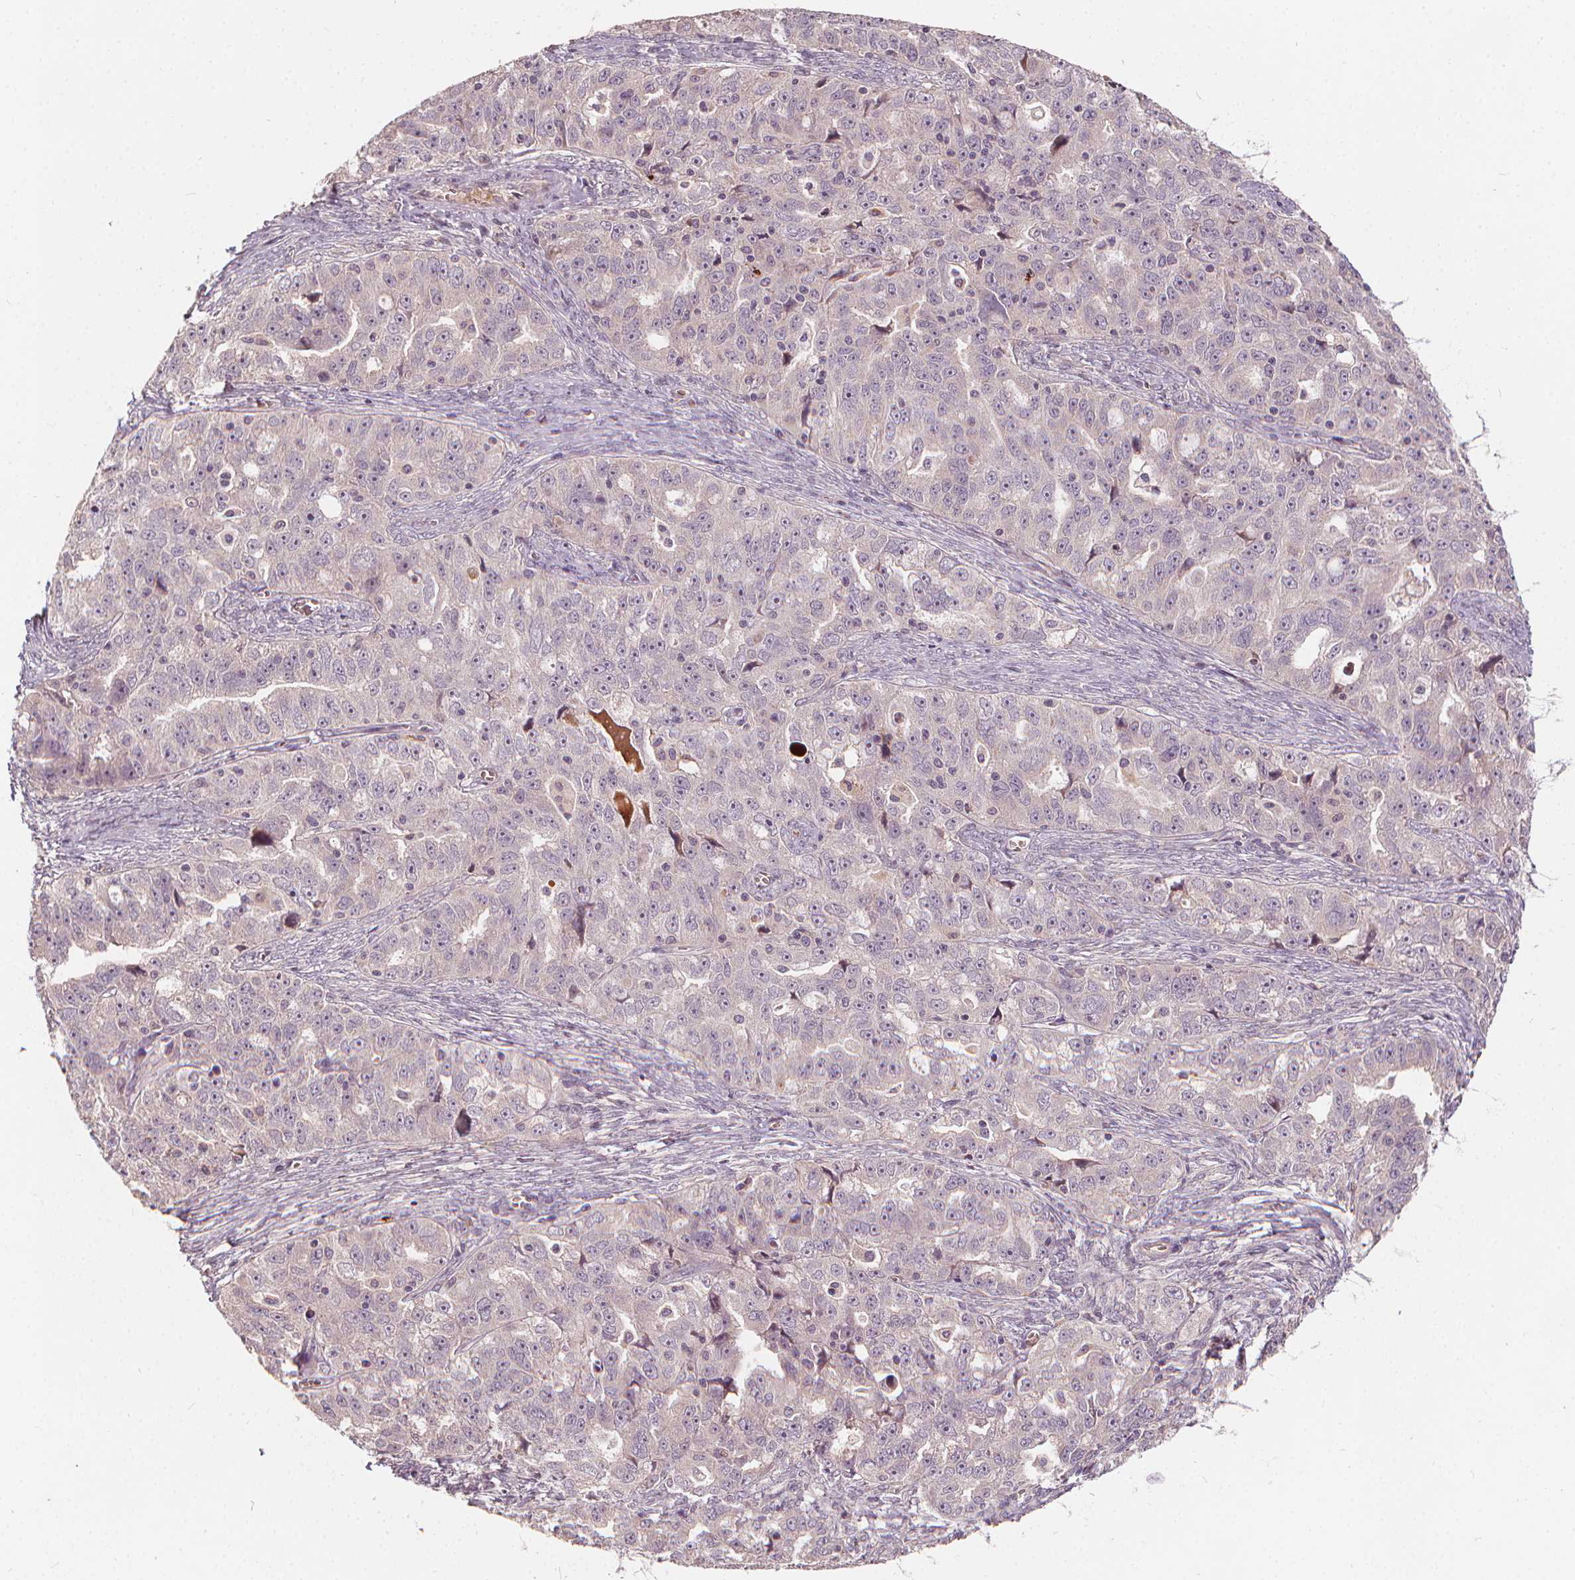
{"staining": {"intensity": "negative", "quantity": "none", "location": "none"}, "tissue": "ovarian cancer", "cell_type": "Tumor cells", "image_type": "cancer", "snomed": [{"axis": "morphology", "description": "Cystadenocarcinoma, serous, NOS"}, {"axis": "topography", "description": "Ovary"}], "caption": "This image is of ovarian cancer stained with IHC to label a protein in brown with the nuclei are counter-stained blue. There is no expression in tumor cells.", "gene": "IPO13", "patient": {"sex": "female", "age": 51}}